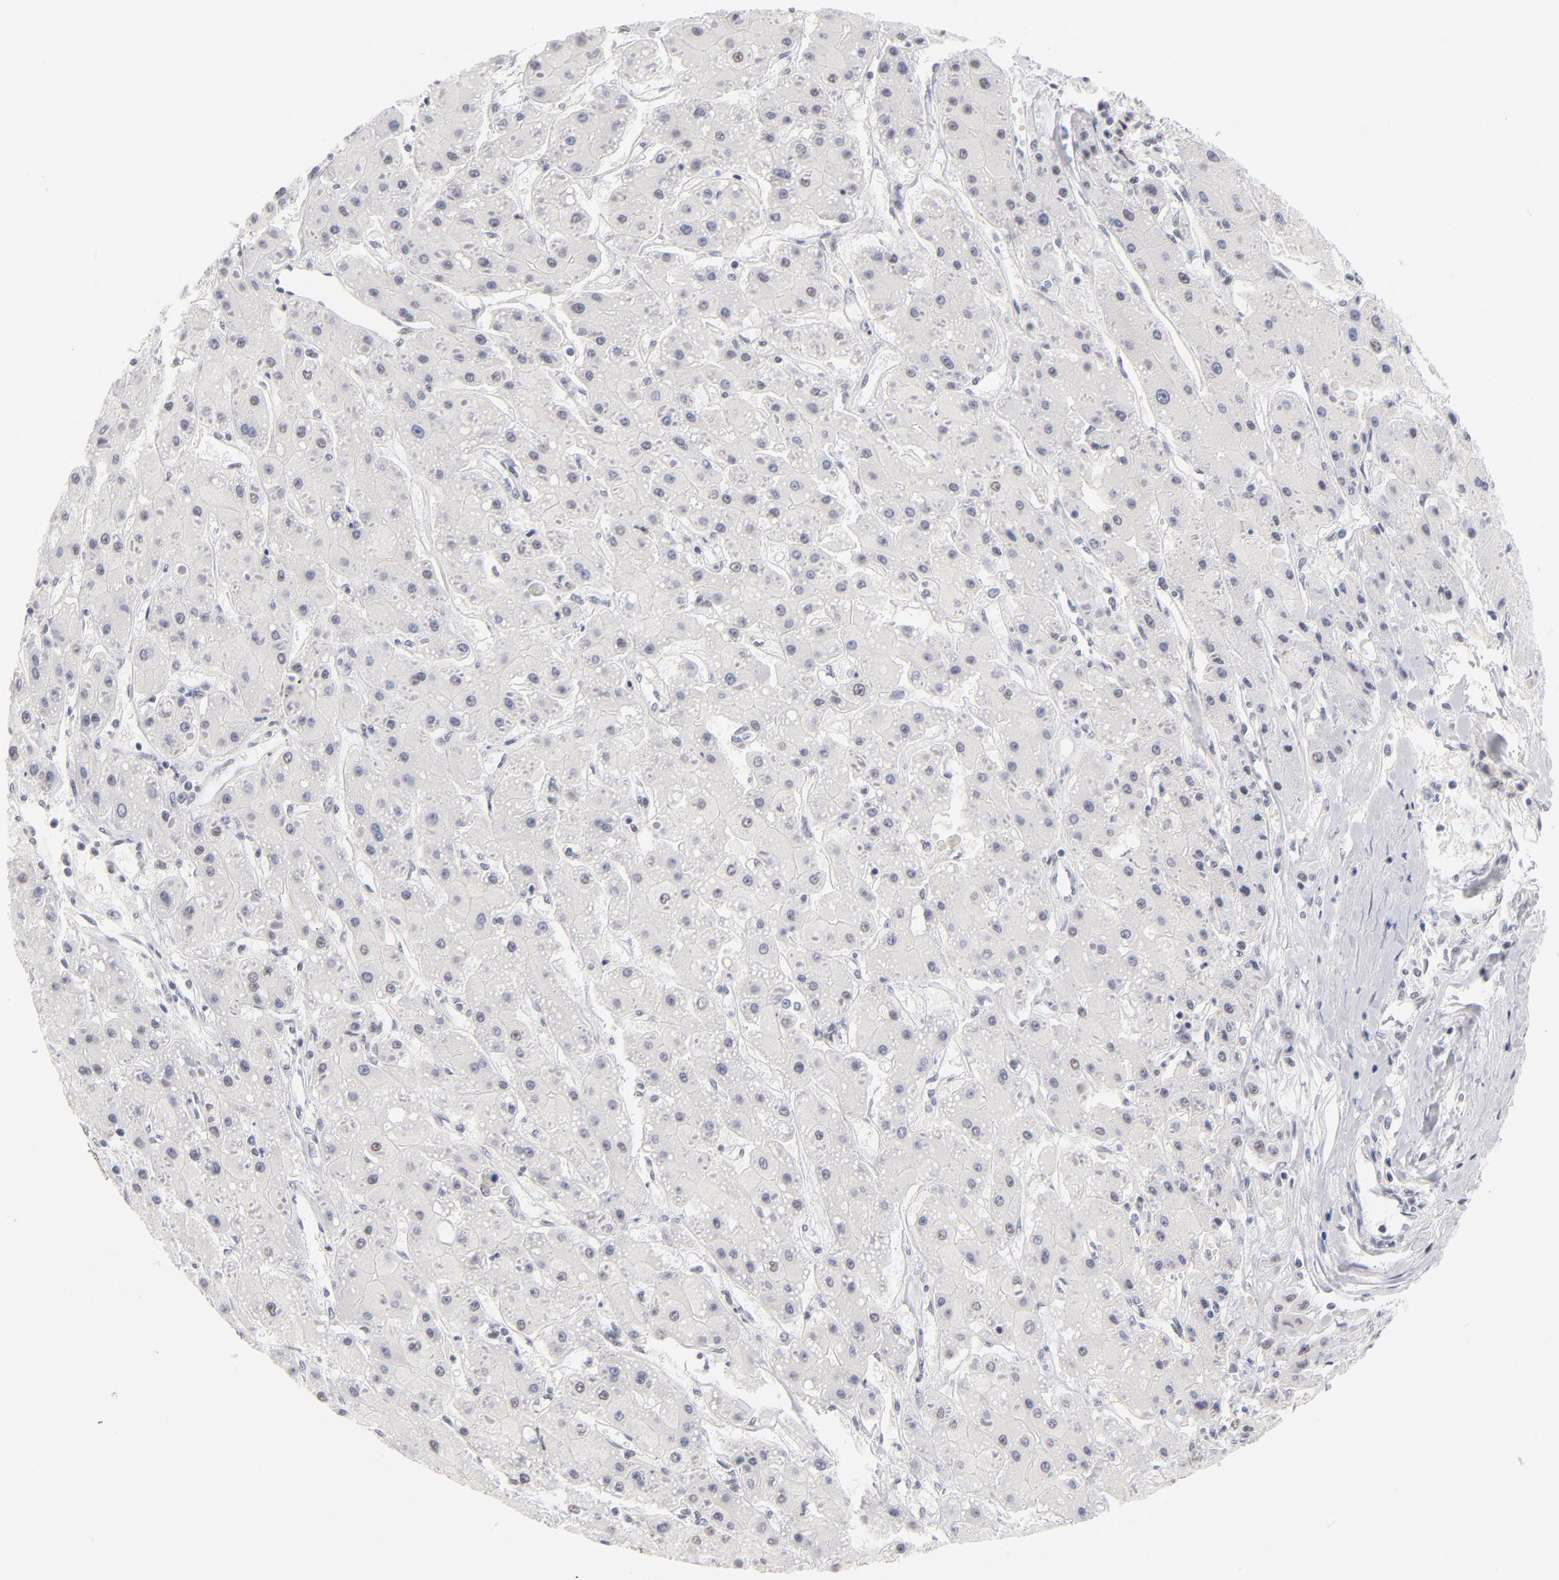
{"staining": {"intensity": "negative", "quantity": "none", "location": "none"}, "tissue": "liver cancer", "cell_type": "Tumor cells", "image_type": "cancer", "snomed": [{"axis": "morphology", "description": "Carcinoma, Hepatocellular, NOS"}, {"axis": "topography", "description": "Liver"}], "caption": "Tumor cells show no significant protein expression in liver cancer.", "gene": "KHNYN", "patient": {"sex": "female", "age": 52}}